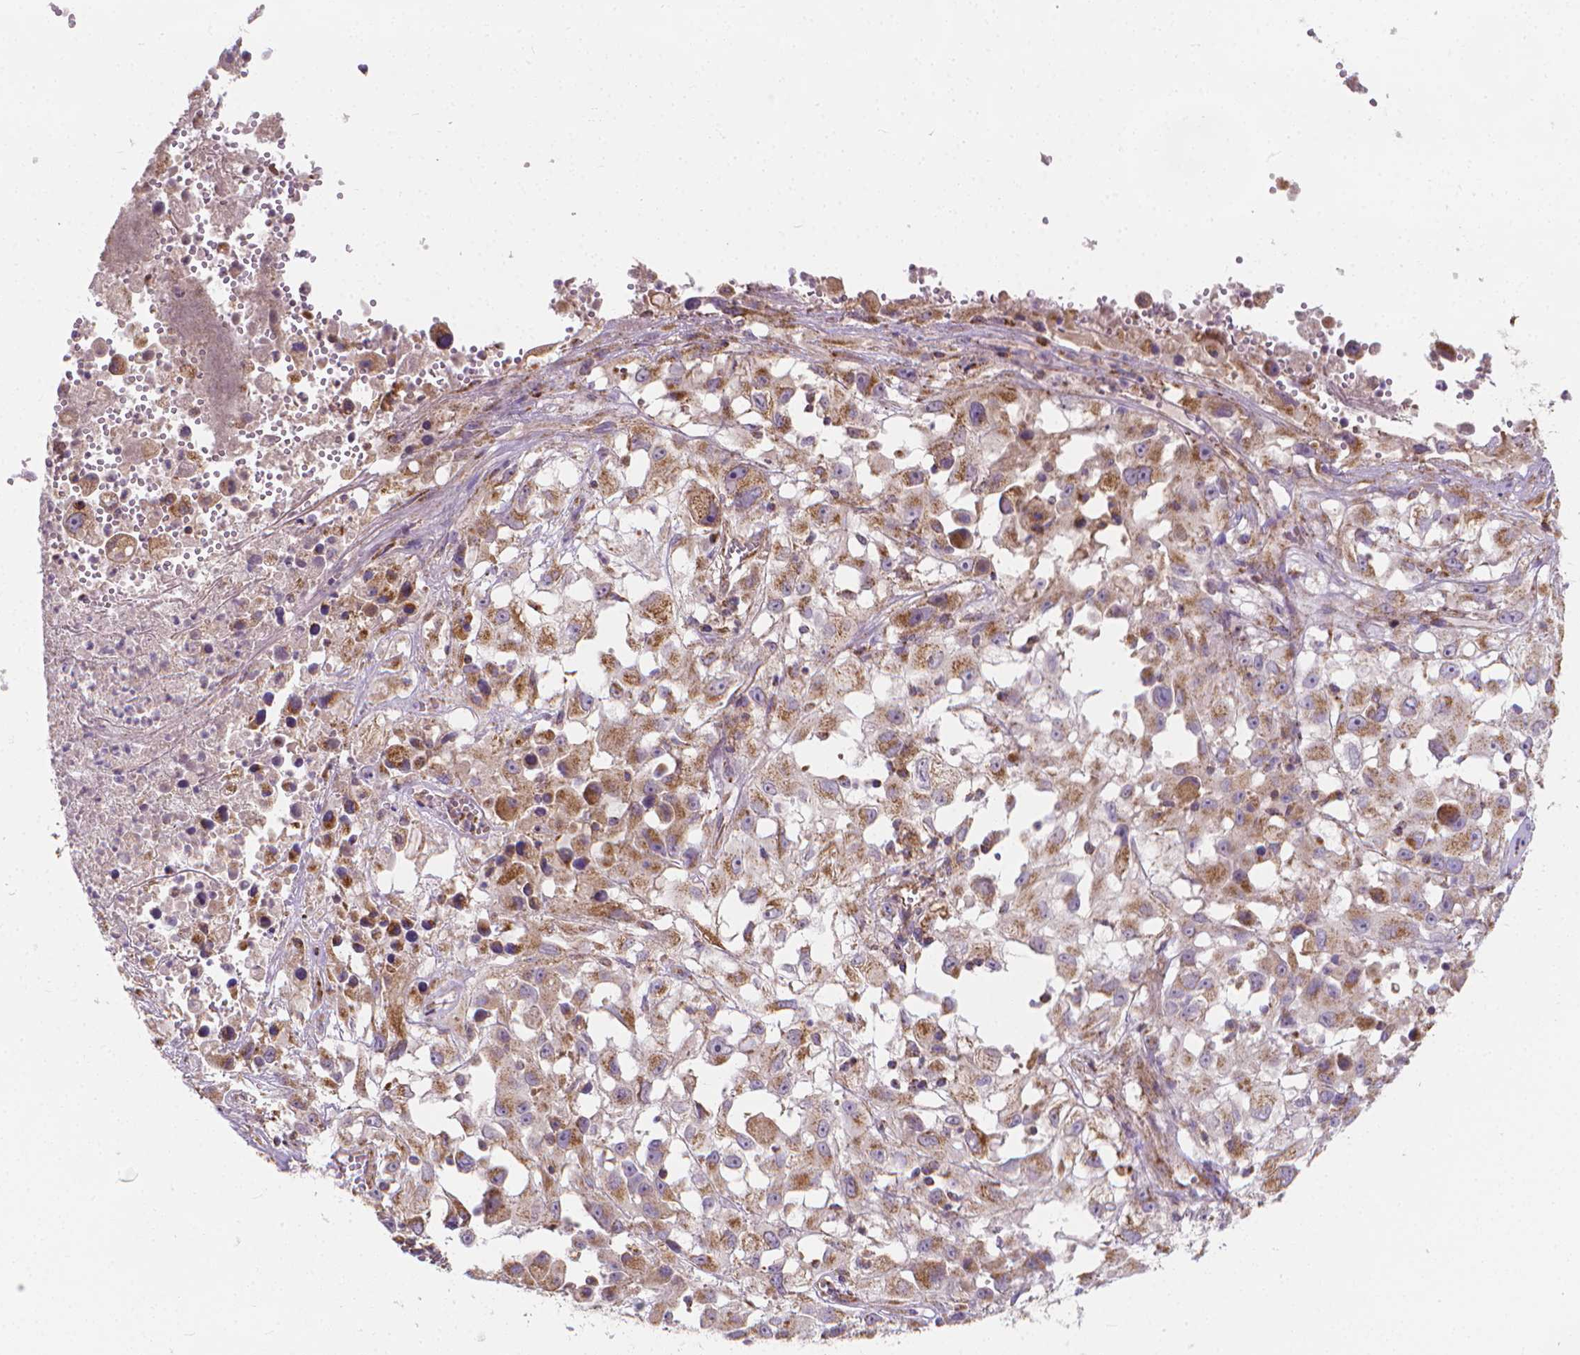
{"staining": {"intensity": "moderate", "quantity": ">75%", "location": "cytoplasmic/membranous"}, "tissue": "melanoma", "cell_type": "Tumor cells", "image_type": "cancer", "snomed": [{"axis": "morphology", "description": "Malignant melanoma, Metastatic site"}, {"axis": "topography", "description": "Soft tissue"}], "caption": "Brown immunohistochemical staining in melanoma exhibits moderate cytoplasmic/membranous staining in approximately >75% of tumor cells.", "gene": "SNCAIP", "patient": {"sex": "male", "age": 50}}